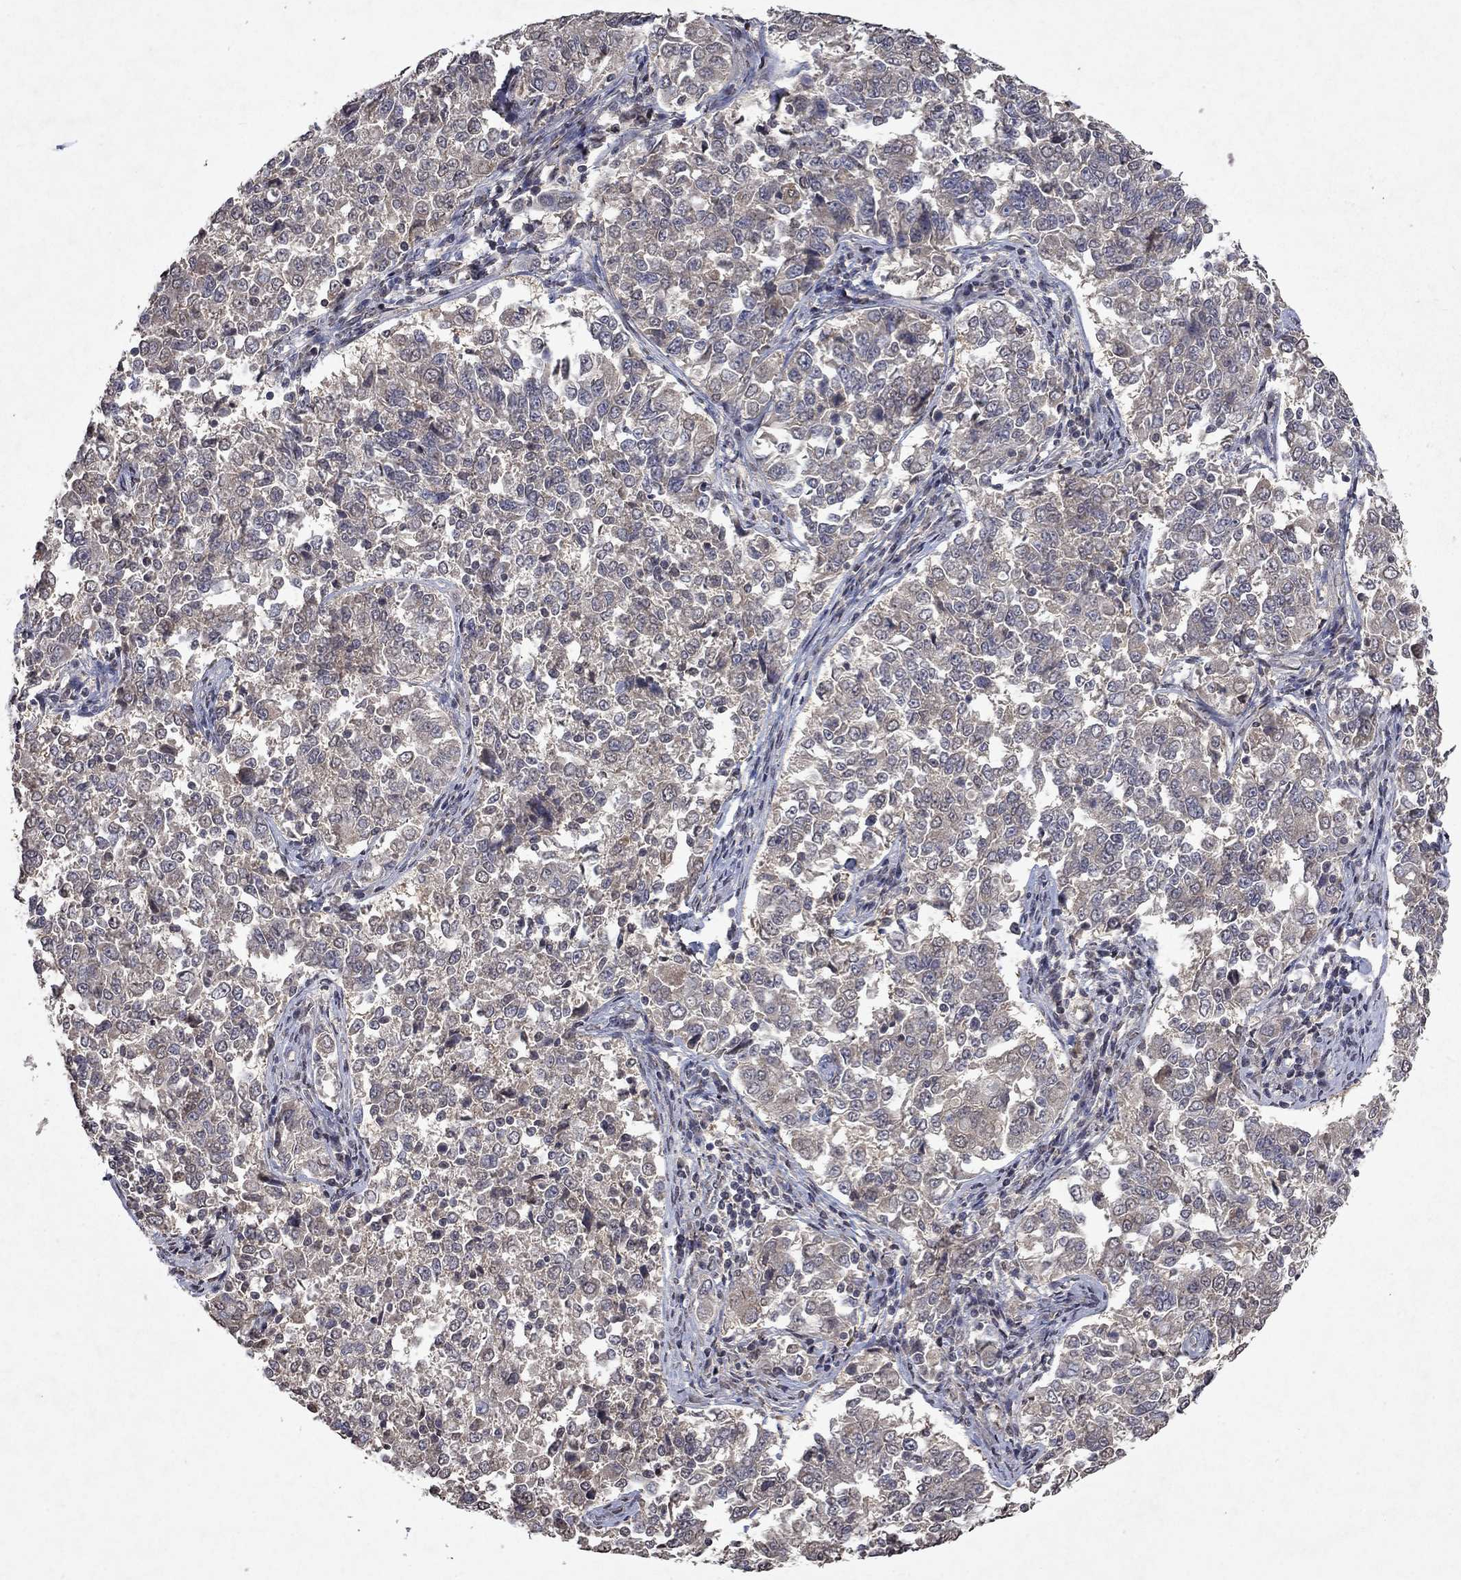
{"staining": {"intensity": "weak", "quantity": "25%-75%", "location": "cytoplasmic/membranous"}, "tissue": "endometrial cancer", "cell_type": "Tumor cells", "image_type": "cancer", "snomed": [{"axis": "morphology", "description": "Adenocarcinoma, NOS"}, {"axis": "topography", "description": "Endometrium"}], "caption": "Immunohistochemistry image of neoplastic tissue: human adenocarcinoma (endometrial) stained using immunohistochemistry demonstrates low levels of weak protein expression localized specifically in the cytoplasmic/membranous of tumor cells, appearing as a cytoplasmic/membranous brown color.", "gene": "TTC38", "patient": {"sex": "female", "age": 43}}